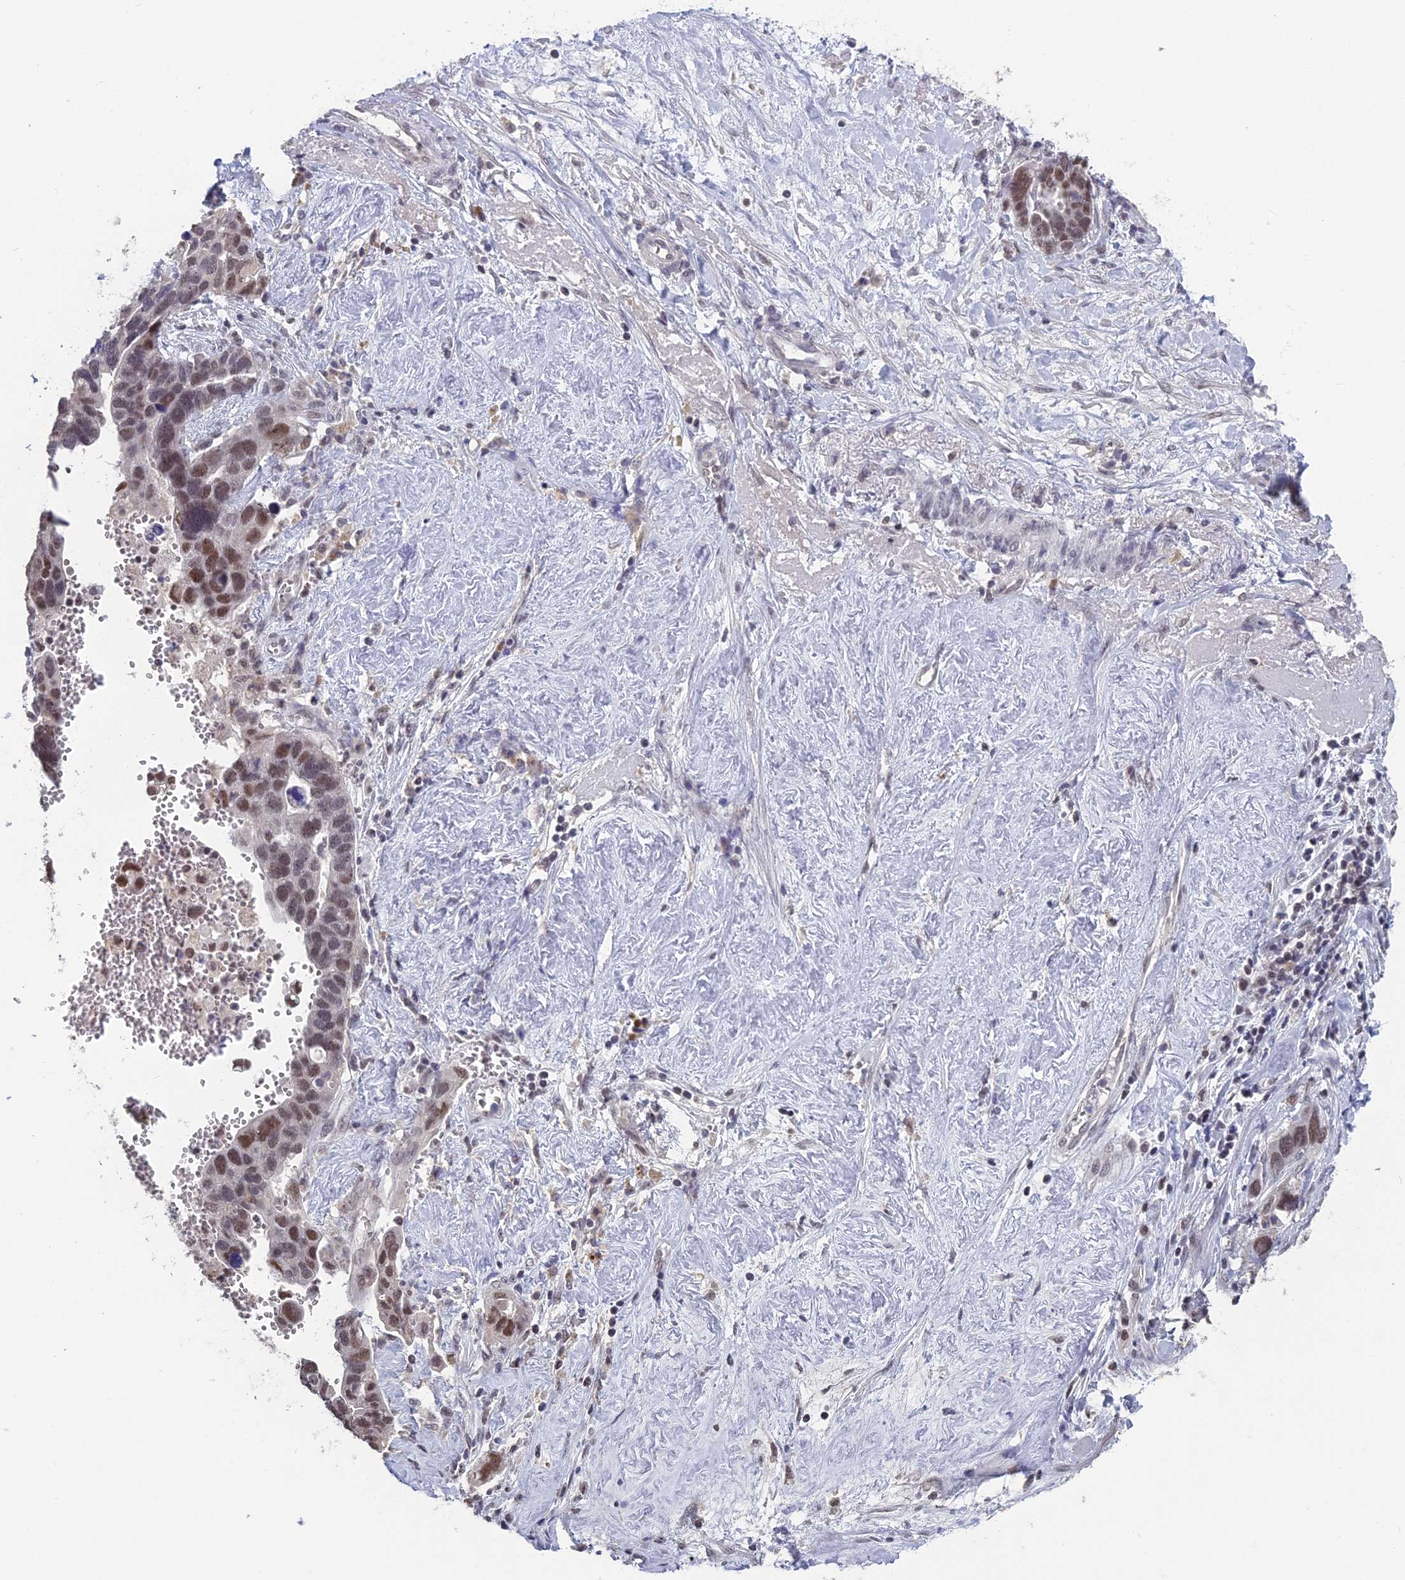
{"staining": {"intensity": "moderate", "quantity": "25%-75%", "location": "nuclear"}, "tissue": "ovarian cancer", "cell_type": "Tumor cells", "image_type": "cancer", "snomed": [{"axis": "morphology", "description": "Cystadenocarcinoma, serous, NOS"}, {"axis": "topography", "description": "Ovary"}], "caption": "Ovarian serous cystadenocarcinoma stained with DAB IHC demonstrates medium levels of moderate nuclear staining in about 25%-75% of tumor cells.", "gene": "MT-CO3", "patient": {"sex": "female", "age": 54}}